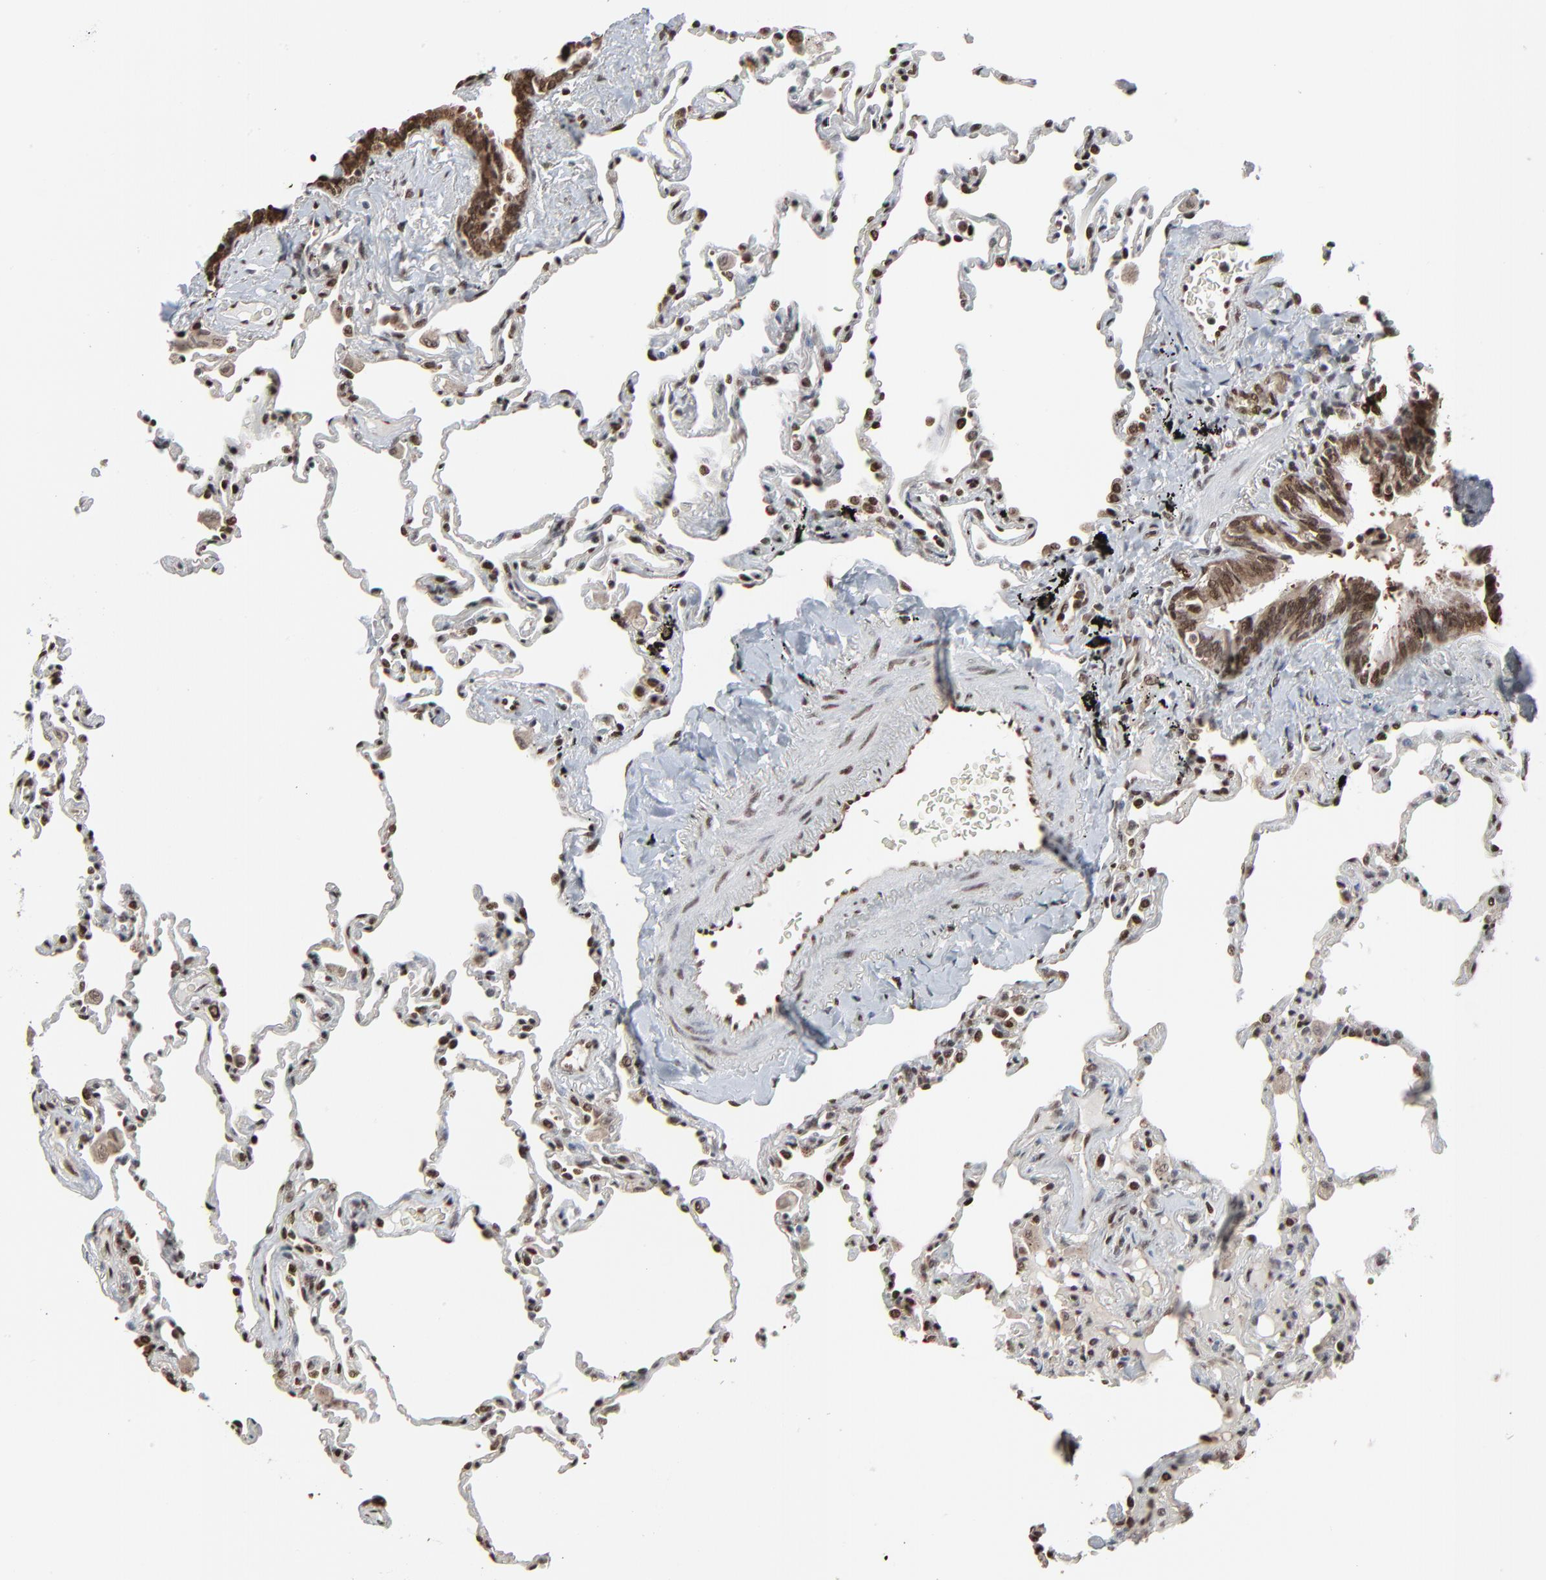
{"staining": {"intensity": "strong", "quantity": ">75%", "location": "nuclear"}, "tissue": "lung", "cell_type": "Alveolar cells", "image_type": "normal", "snomed": [{"axis": "morphology", "description": "Normal tissue, NOS"}, {"axis": "topography", "description": "Lung"}], "caption": "Immunohistochemical staining of normal lung demonstrates high levels of strong nuclear positivity in about >75% of alveolar cells. (DAB IHC, brown staining for protein, blue staining for nuclei).", "gene": "MEIS2", "patient": {"sex": "male", "age": 59}}